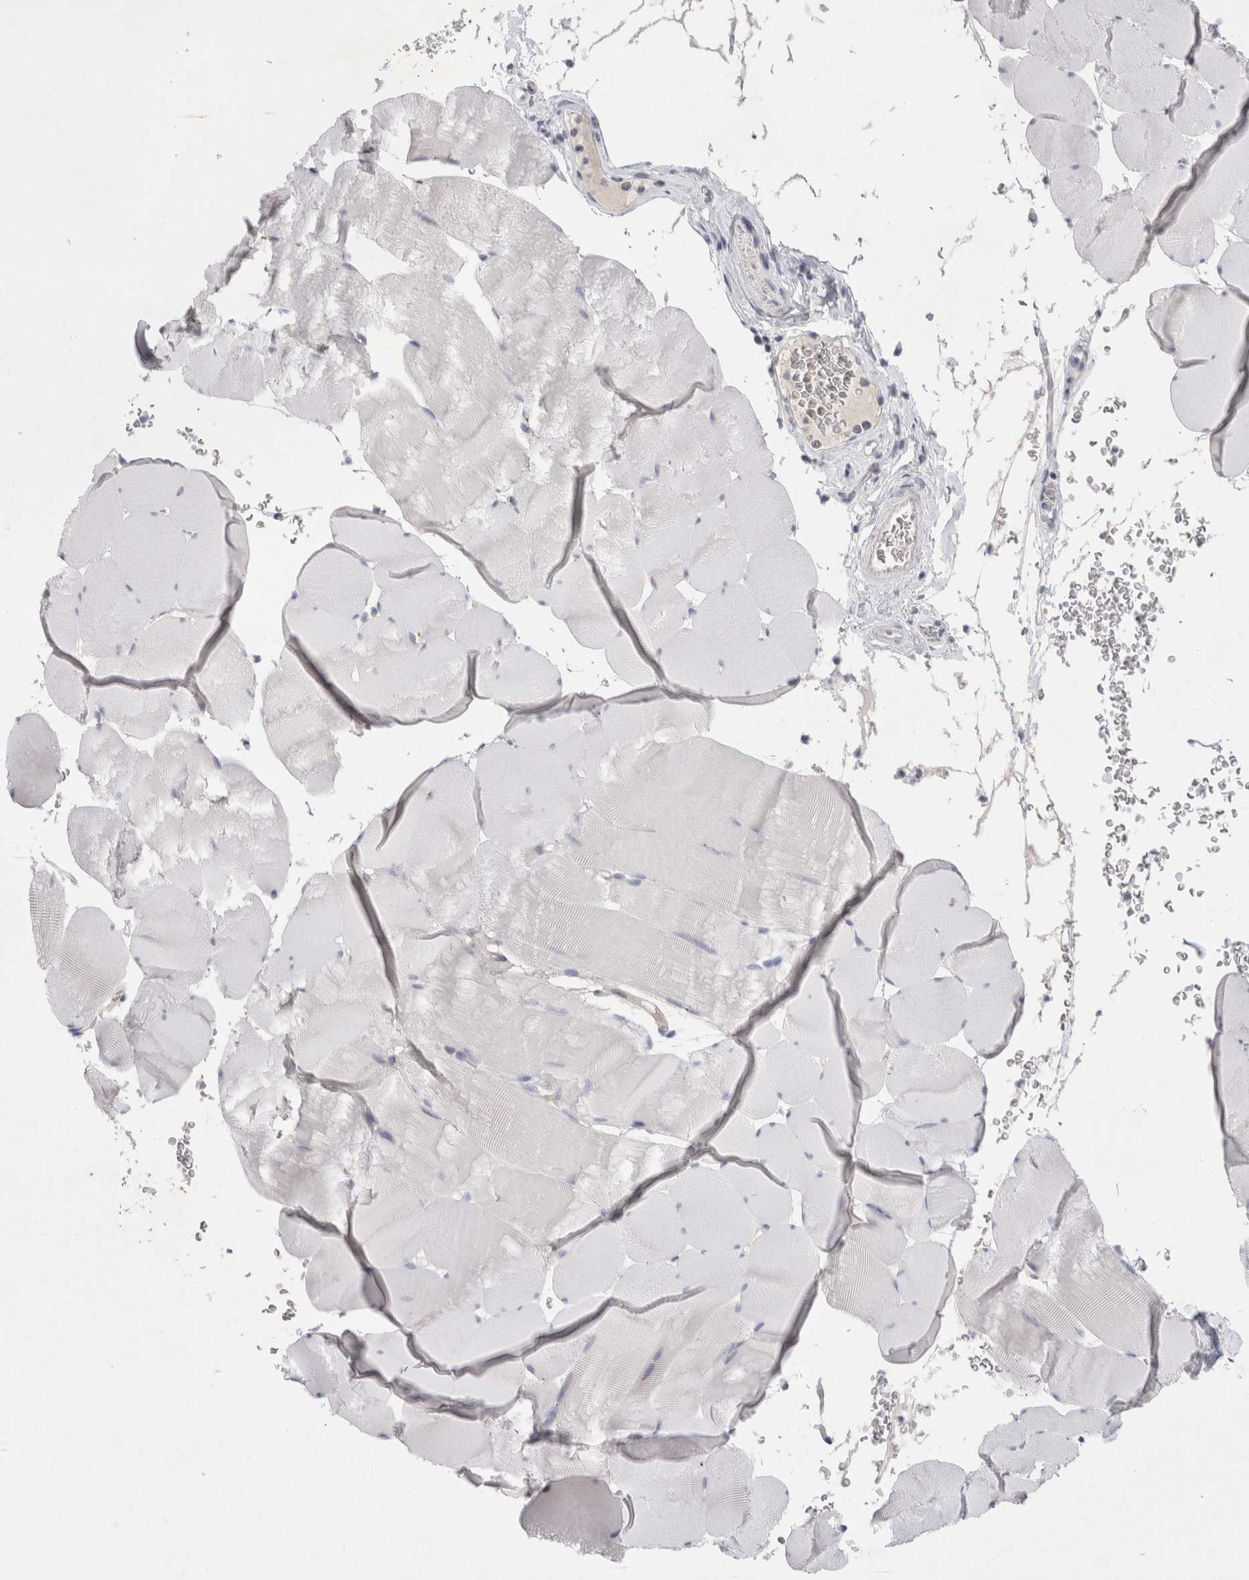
{"staining": {"intensity": "weak", "quantity": "<25%", "location": "cytoplasmic/membranous"}, "tissue": "skeletal muscle", "cell_type": "Myocytes", "image_type": "normal", "snomed": [{"axis": "morphology", "description": "Normal tissue, NOS"}, {"axis": "topography", "description": "Skeletal muscle"}], "caption": "Image shows no significant protein expression in myocytes of normal skeletal muscle. The staining is performed using DAB brown chromogen with nuclei counter-stained in using hematoxylin.", "gene": "GAA", "patient": {"sex": "male", "age": 62}}